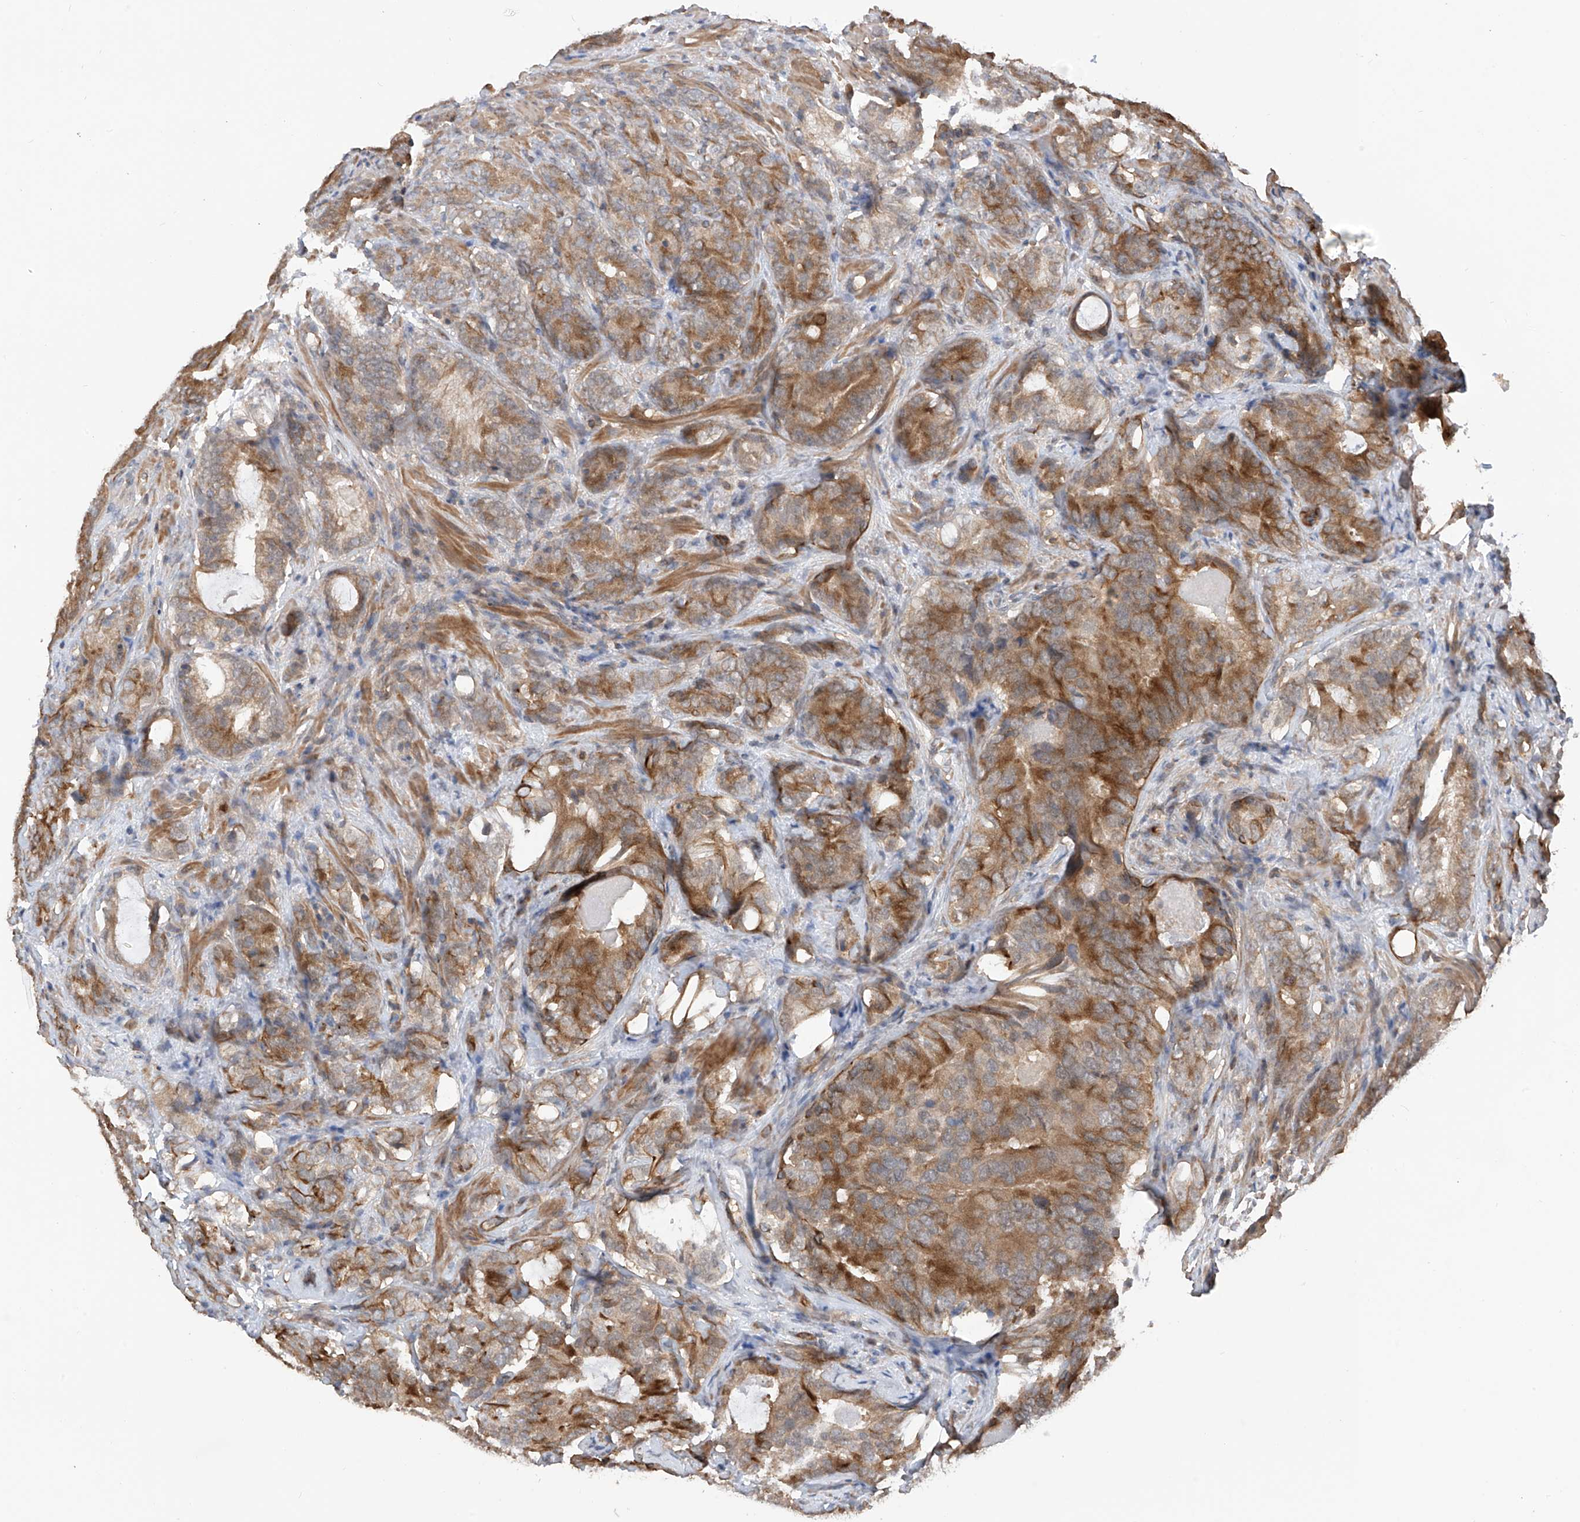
{"staining": {"intensity": "strong", "quantity": "25%-75%", "location": "cytoplasmic/membranous"}, "tissue": "prostate cancer", "cell_type": "Tumor cells", "image_type": "cancer", "snomed": [{"axis": "morphology", "description": "Adenocarcinoma, High grade"}, {"axis": "topography", "description": "Prostate"}], "caption": "A brown stain shows strong cytoplasmic/membranous expression of a protein in human prostate cancer tumor cells. The protein of interest is shown in brown color, while the nuclei are stained blue.", "gene": "RPAIN", "patient": {"sex": "male", "age": 66}}